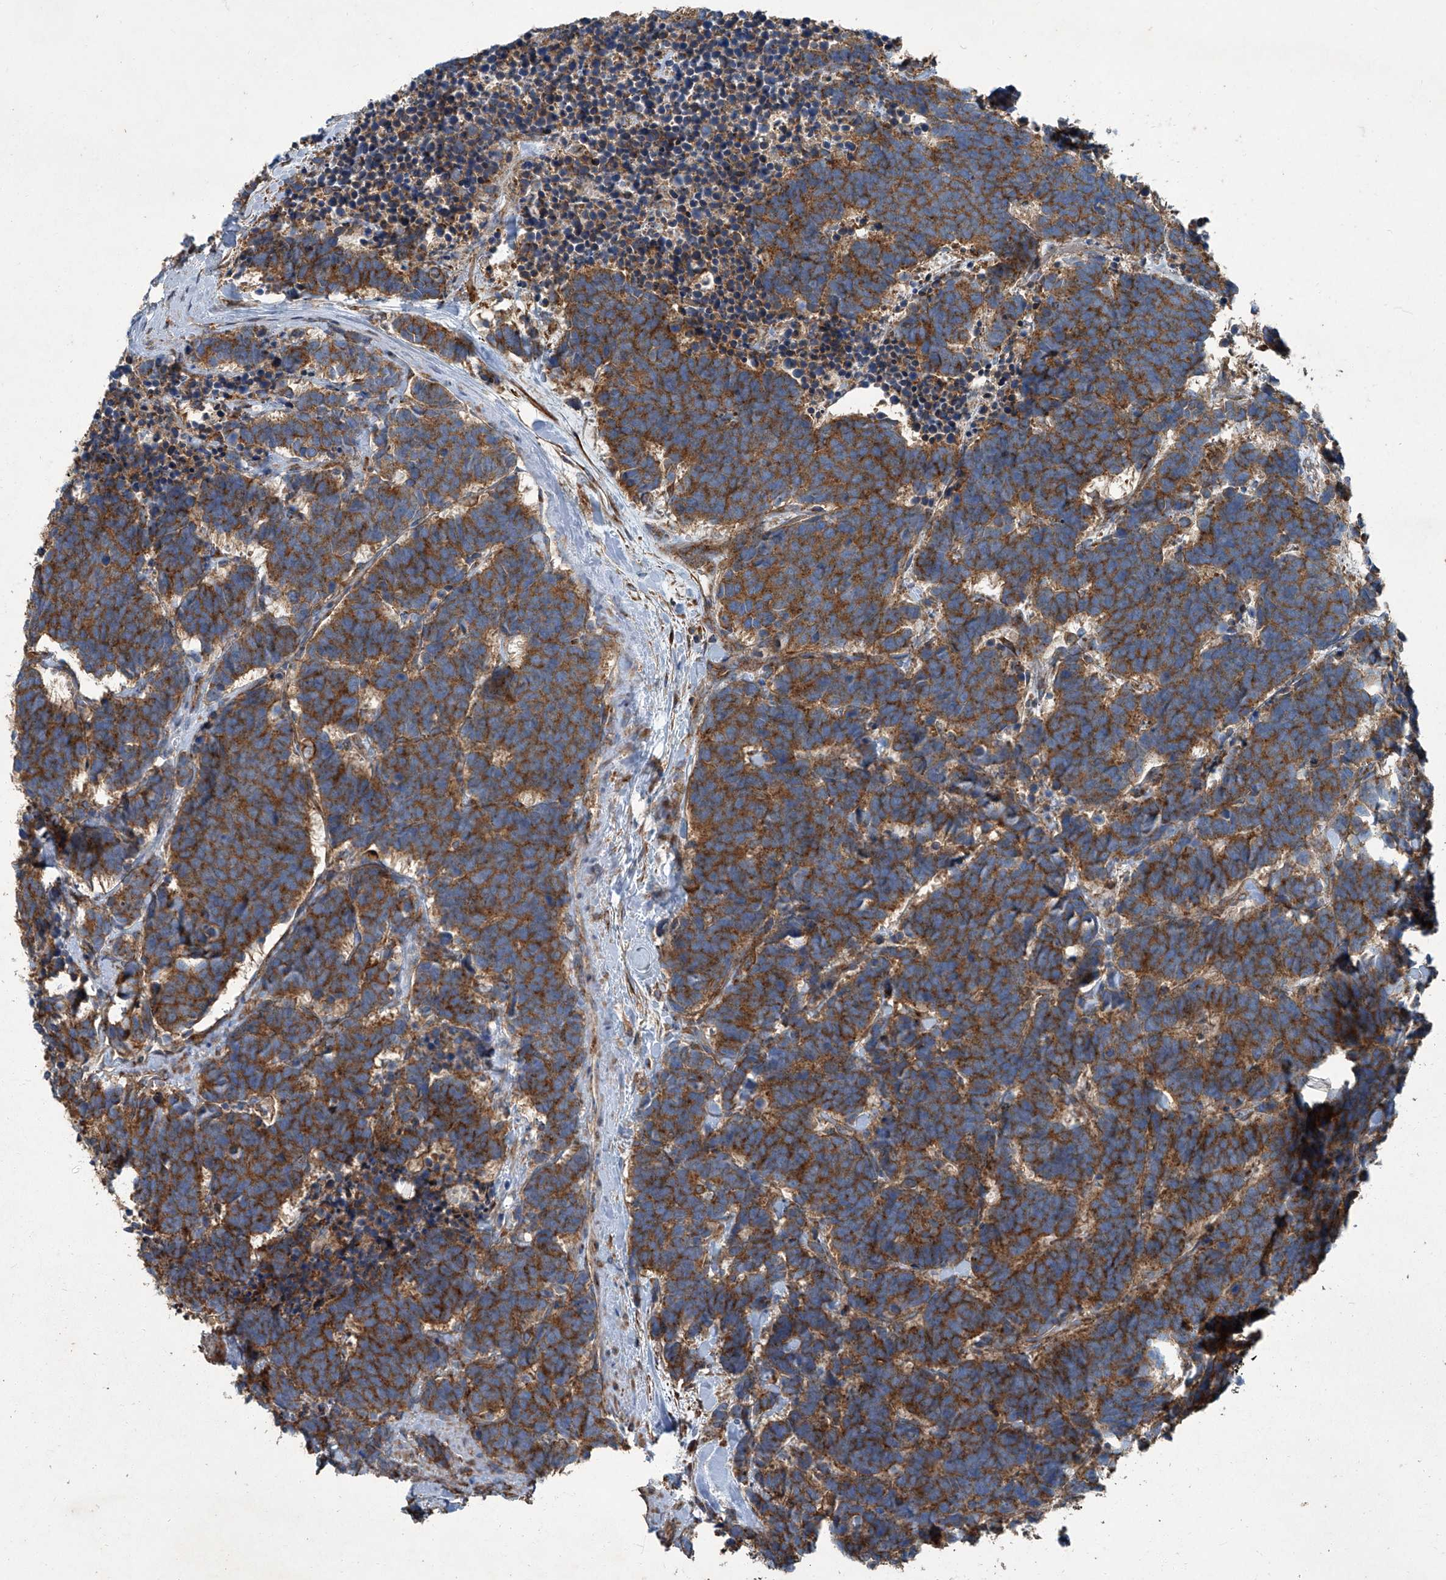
{"staining": {"intensity": "strong", "quantity": ">75%", "location": "cytoplasmic/membranous"}, "tissue": "carcinoid", "cell_type": "Tumor cells", "image_type": "cancer", "snomed": [{"axis": "morphology", "description": "Carcinoma, NOS"}, {"axis": "morphology", "description": "Carcinoid, malignant, NOS"}, {"axis": "topography", "description": "Urinary bladder"}], "caption": "Strong cytoplasmic/membranous protein expression is appreciated in approximately >75% of tumor cells in carcinoid.", "gene": "PIGH", "patient": {"sex": "male", "age": 57}}